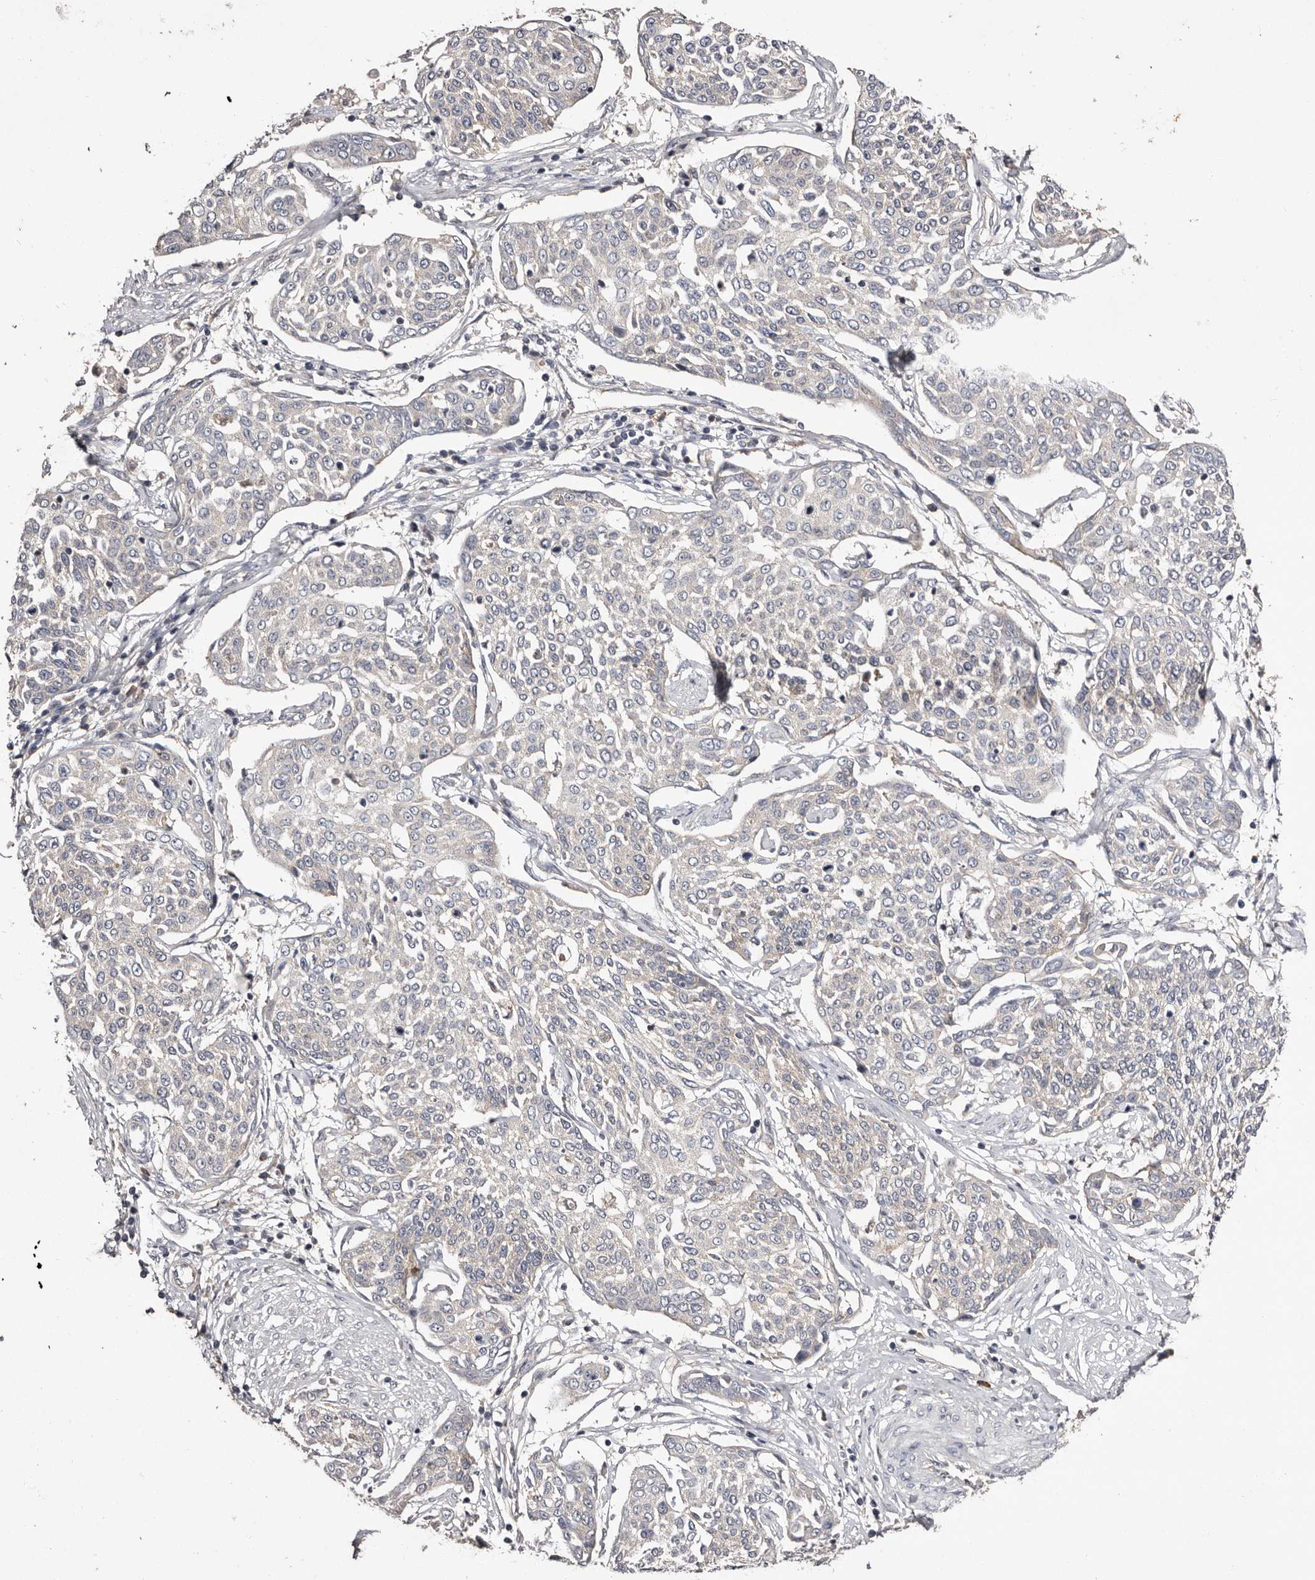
{"staining": {"intensity": "negative", "quantity": "none", "location": "none"}, "tissue": "cervical cancer", "cell_type": "Tumor cells", "image_type": "cancer", "snomed": [{"axis": "morphology", "description": "Squamous cell carcinoma, NOS"}, {"axis": "topography", "description": "Cervix"}], "caption": "An image of cervical squamous cell carcinoma stained for a protein reveals no brown staining in tumor cells. Nuclei are stained in blue.", "gene": "LTV1", "patient": {"sex": "female", "age": 34}}